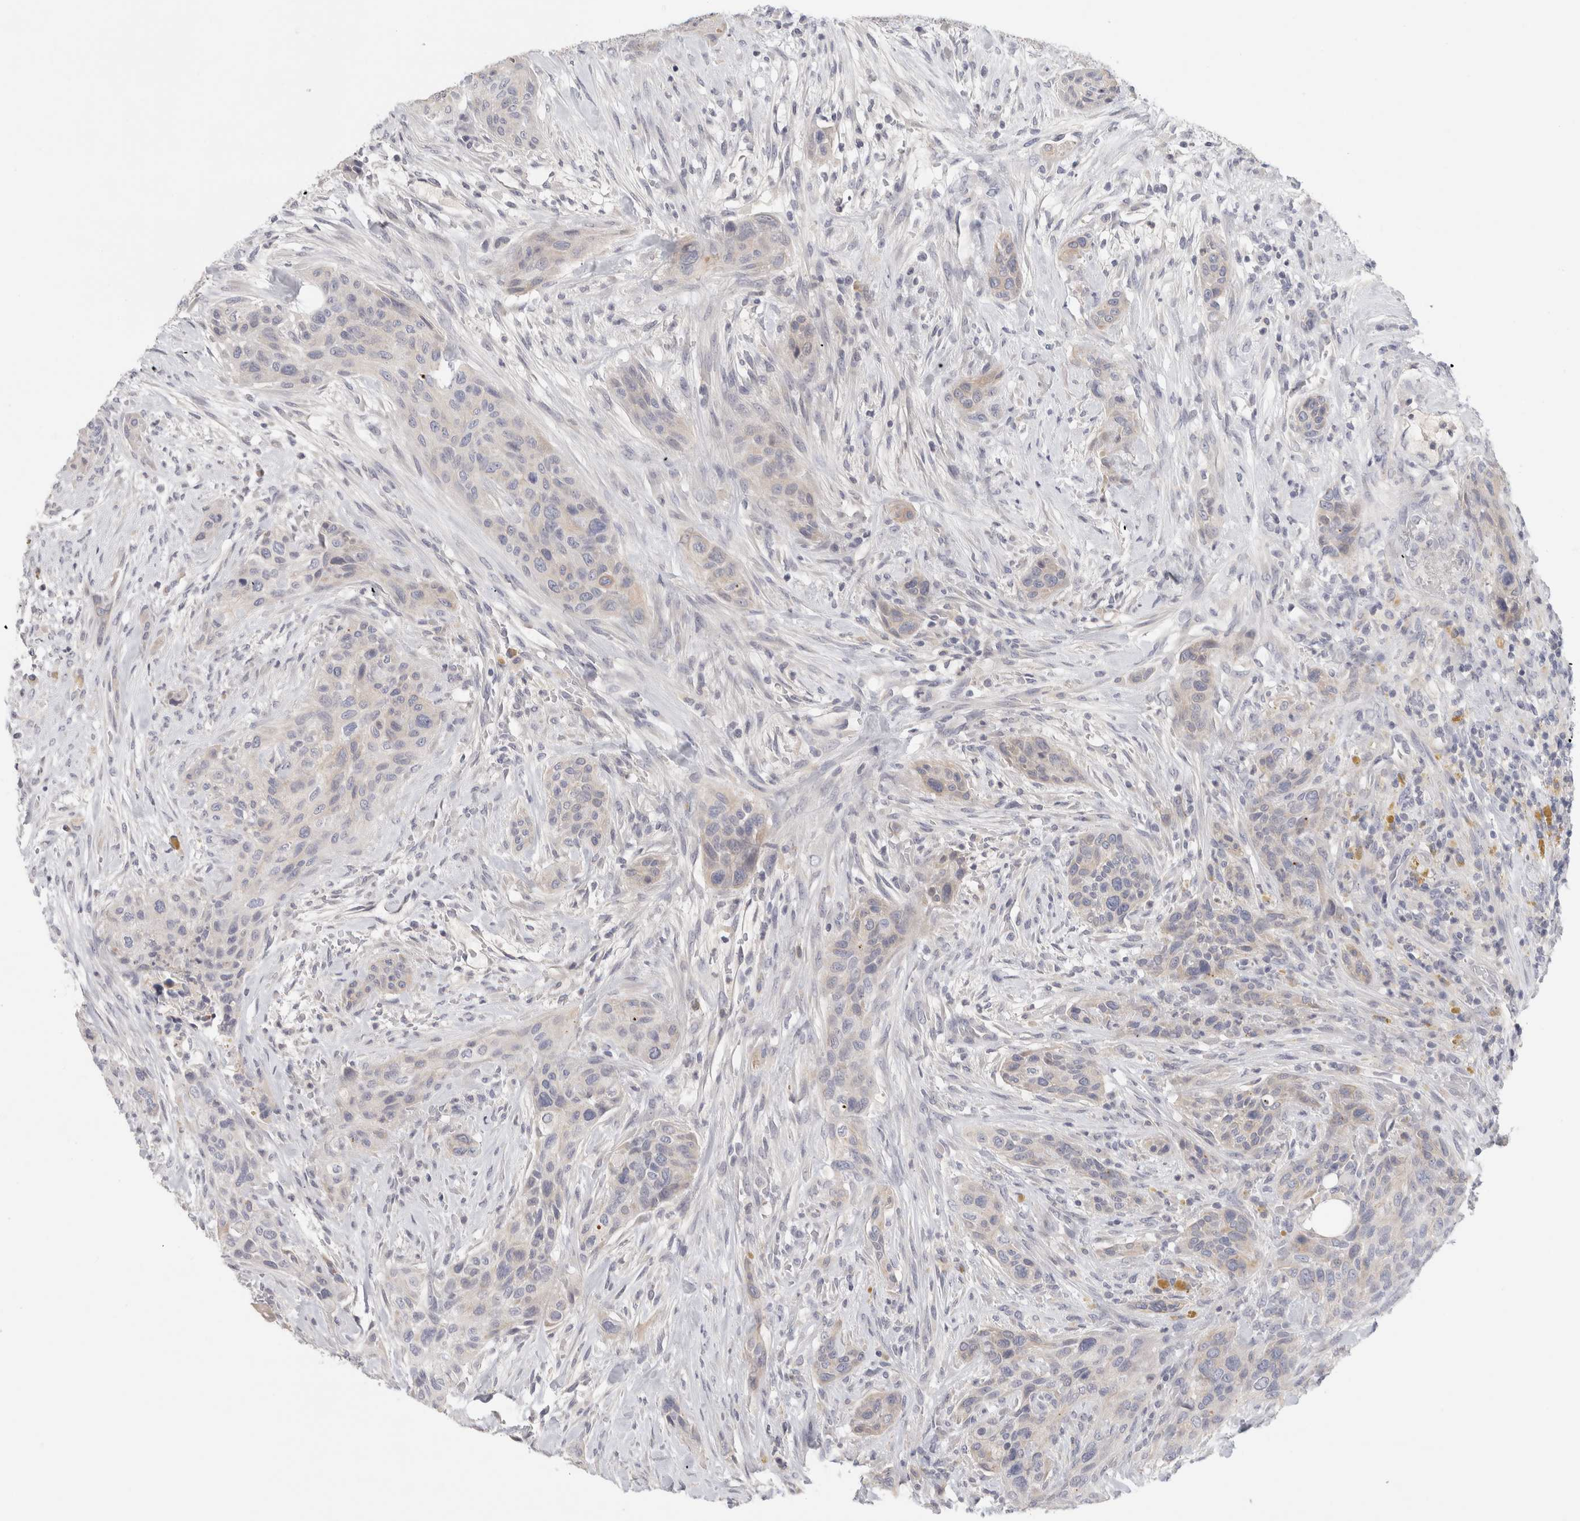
{"staining": {"intensity": "negative", "quantity": "none", "location": "none"}, "tissue": "urothelial cancer", "cell_type": "Tumor cells", "image_type": "cancer", "snomed": [{"axis": "morphology", "description": "Urothelial carcinoma, High grade"}, {"axis": "topography", "description": "Urinary bladder"}], "caption": "Immunohistochemical staining of human urothelial cancer demonstrates no significant positivity in tumor cells.", "gene": "STK31", "patient": {"sex": "male", "age": 35}}